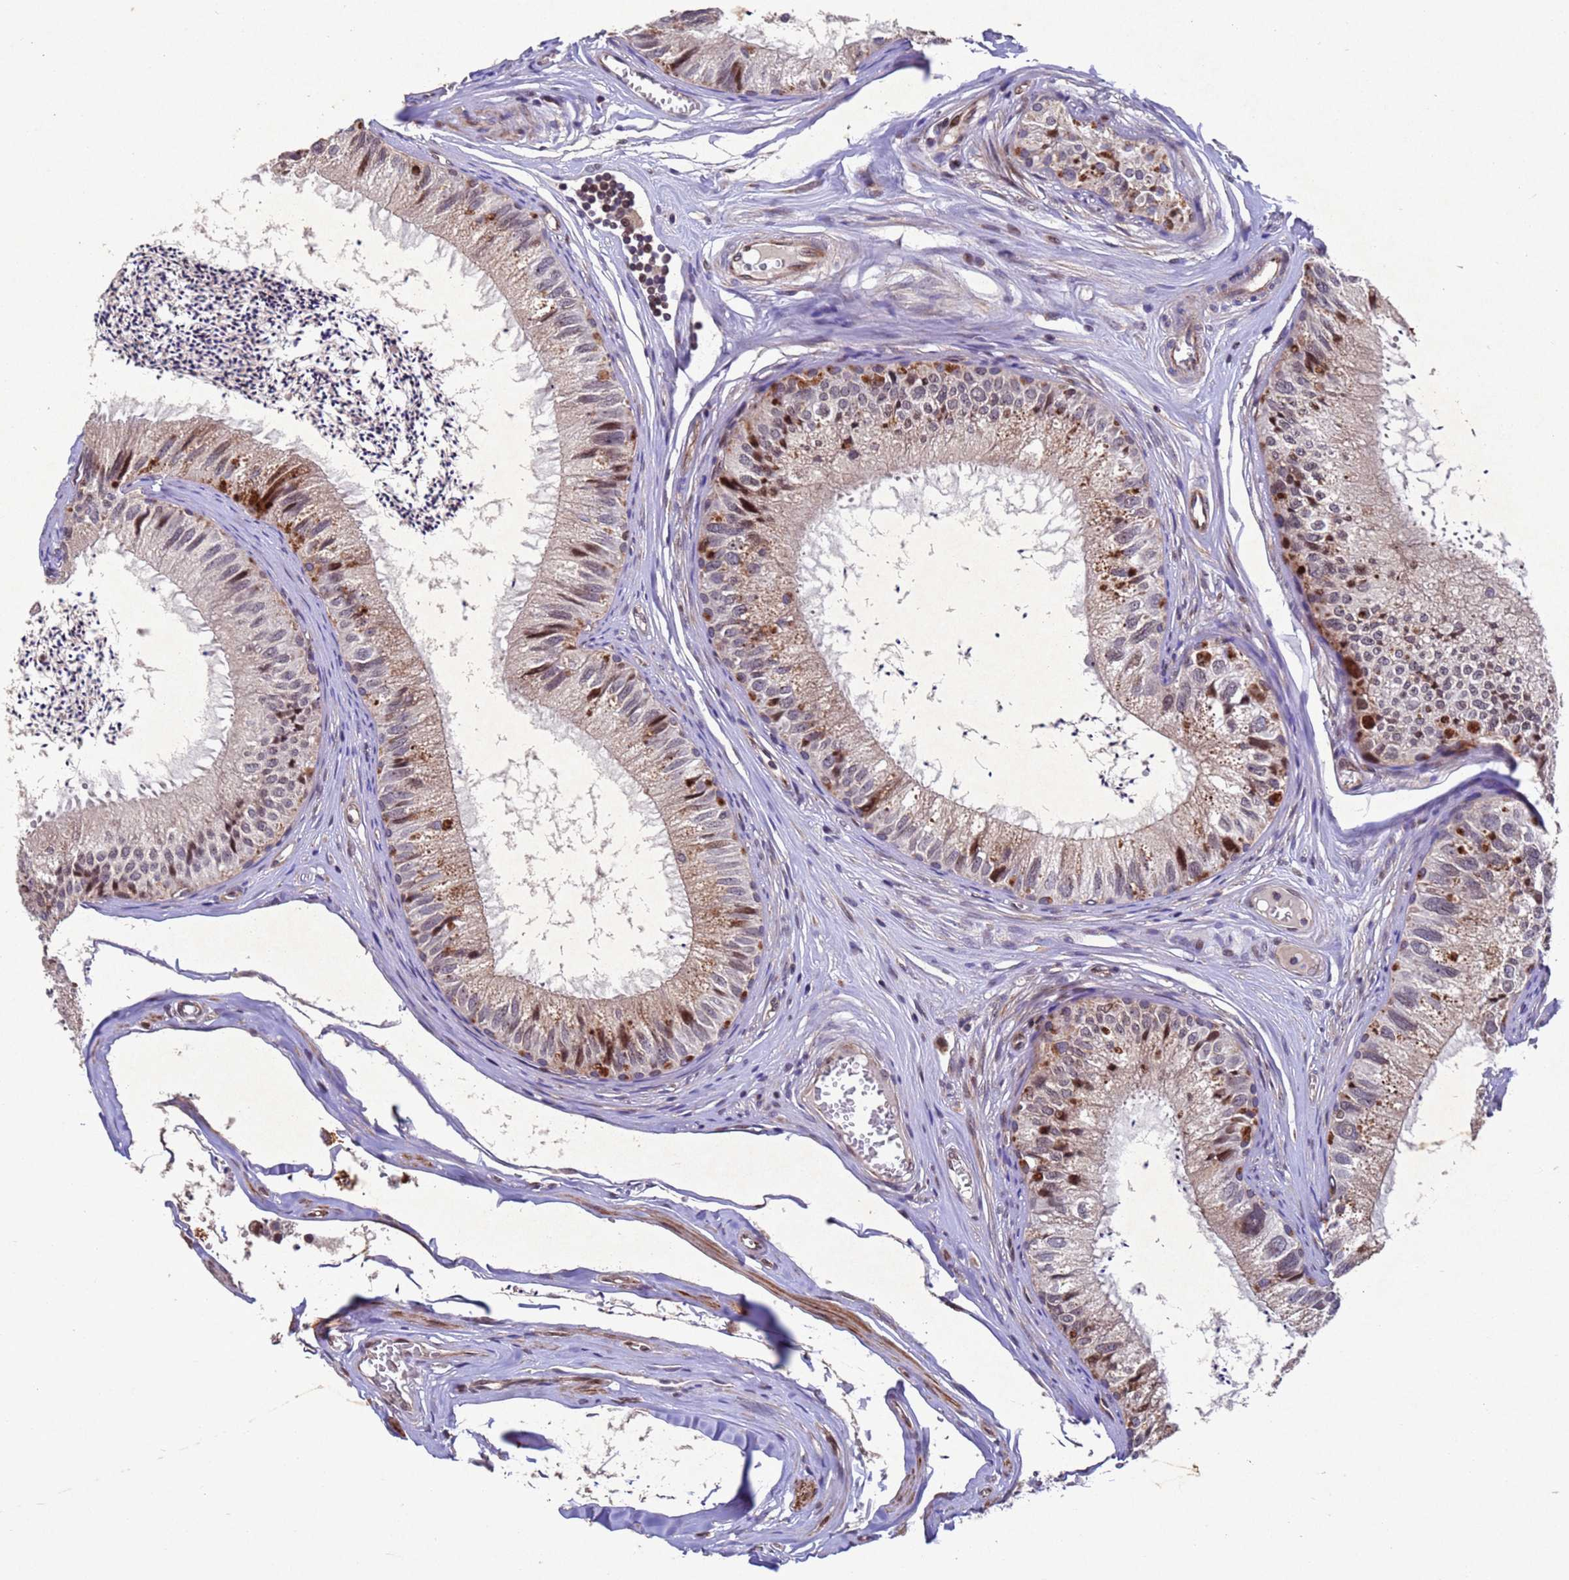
{"staining": {"intensity": "moderate", "quantity": "25%-75%", "location": "cytoplasmic/membranous"}, "tissue": "epididymis", "cell_type": "Glandular cells", "image_type": "normal", "snomed": [{"axis": "morphology", "description": "Normal tissue, NOS"}, {"axis": "topography", "description": "Epididymis"}], "caption": "Immunohistochemistry of benign epididymis demonstrates medium levels of moderate cytoplasmic/membranous positivity in approximately 25%-75% of glandular cells.", "gene": "TBK1", "patient": {"sex": "male", "age": 79}}